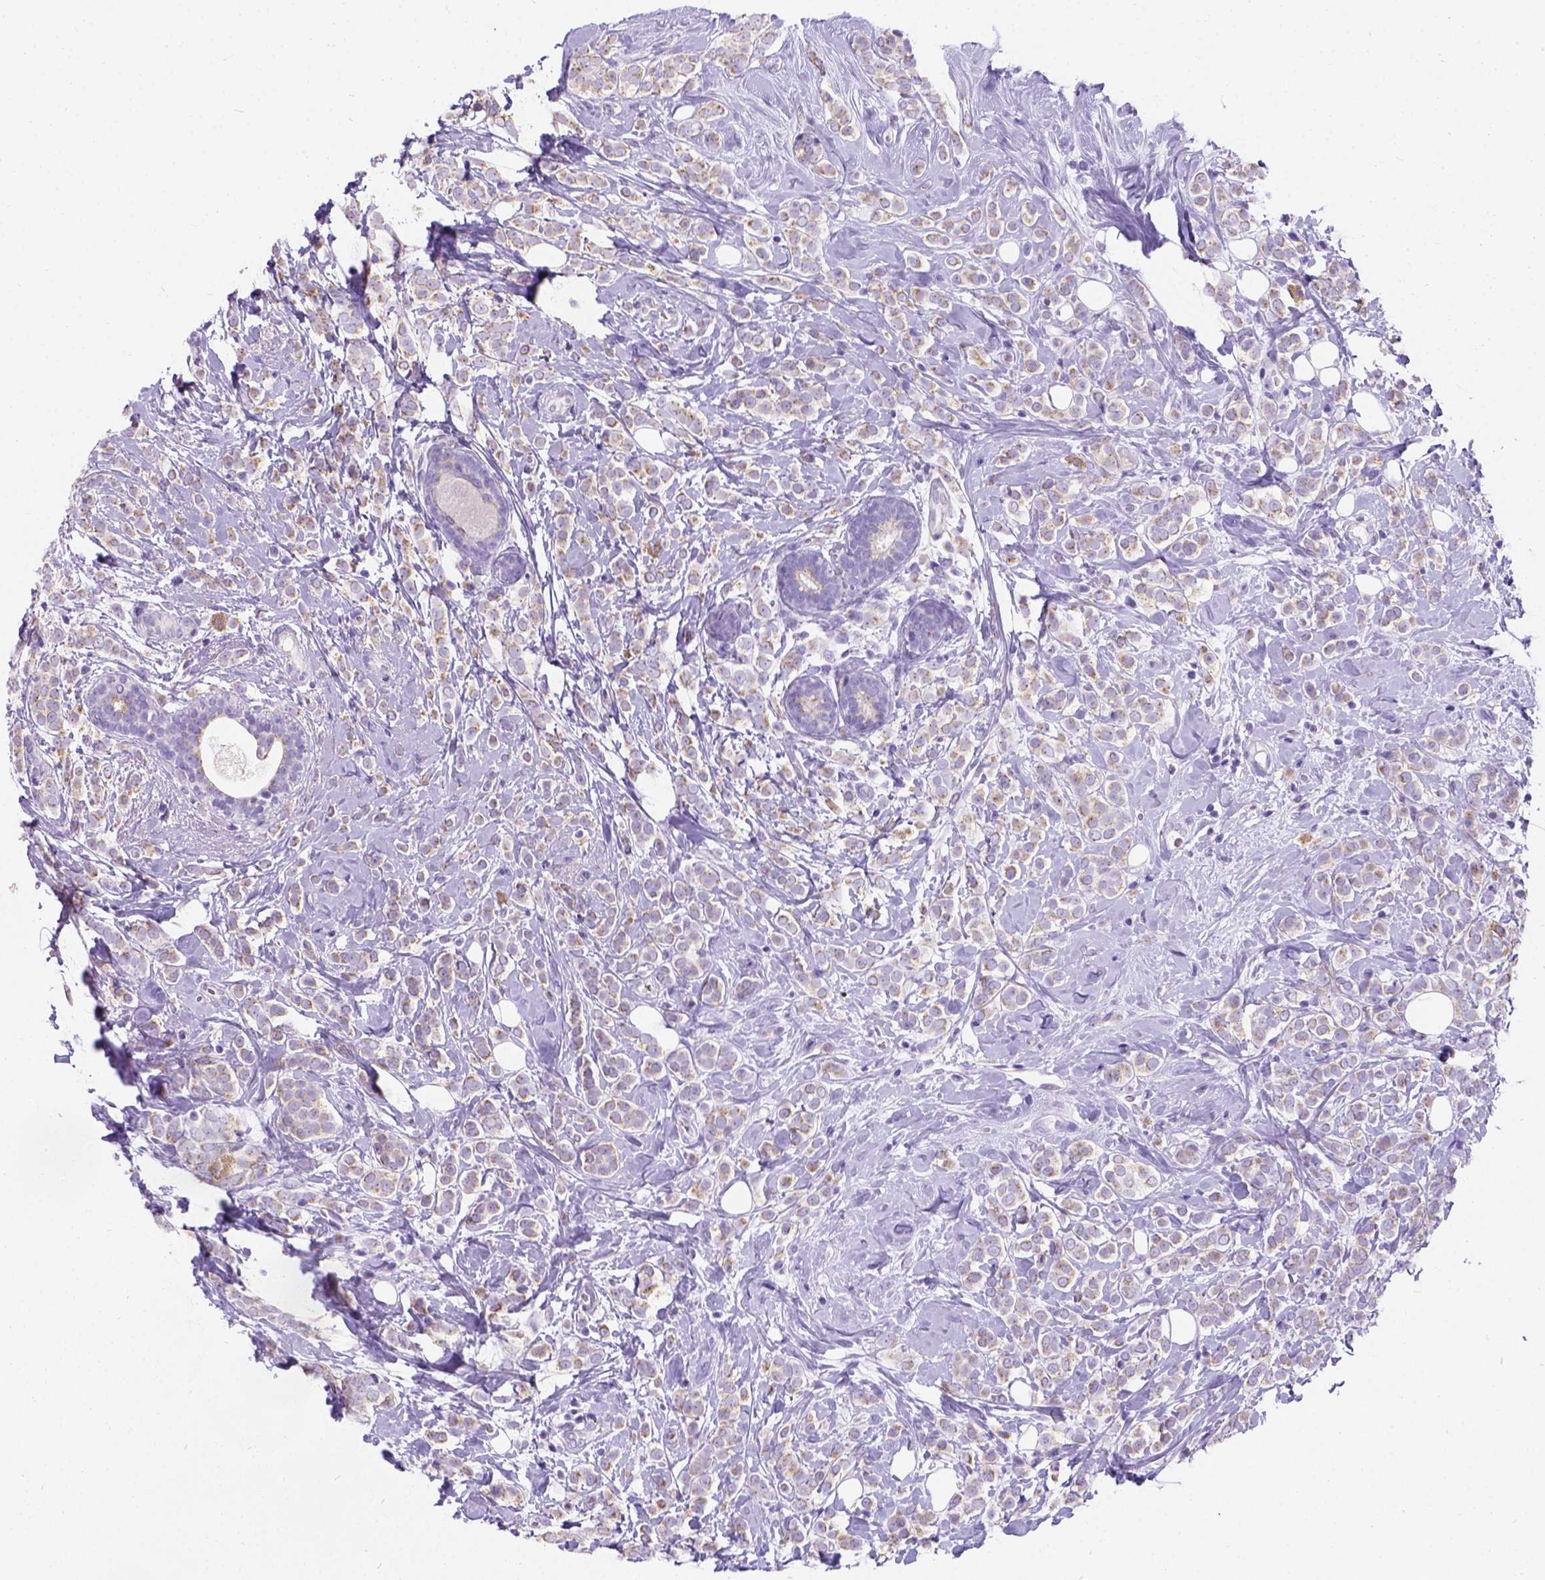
{"staining": {"intensity": "moderate", "quantity": ">75%", "location": "cytoplasmic/membranous"}, "tissue": "breast cancer", "cell_type": "Tumor cells", "image_type": "cancer", "snomed": [{"axis": "morphology", "description": "Lobular carcinoma"}, {"axis": "topography", "description": "Breast"}], "caption": "Breast cancer (lobular carcinoma) stained for a protein (brown) shows moderate cytoplasmic/membranous positive expression in approximately >75% of tumor cells.", "gene": "PHF7", "patient": {"sex": "female", "age": 49}}